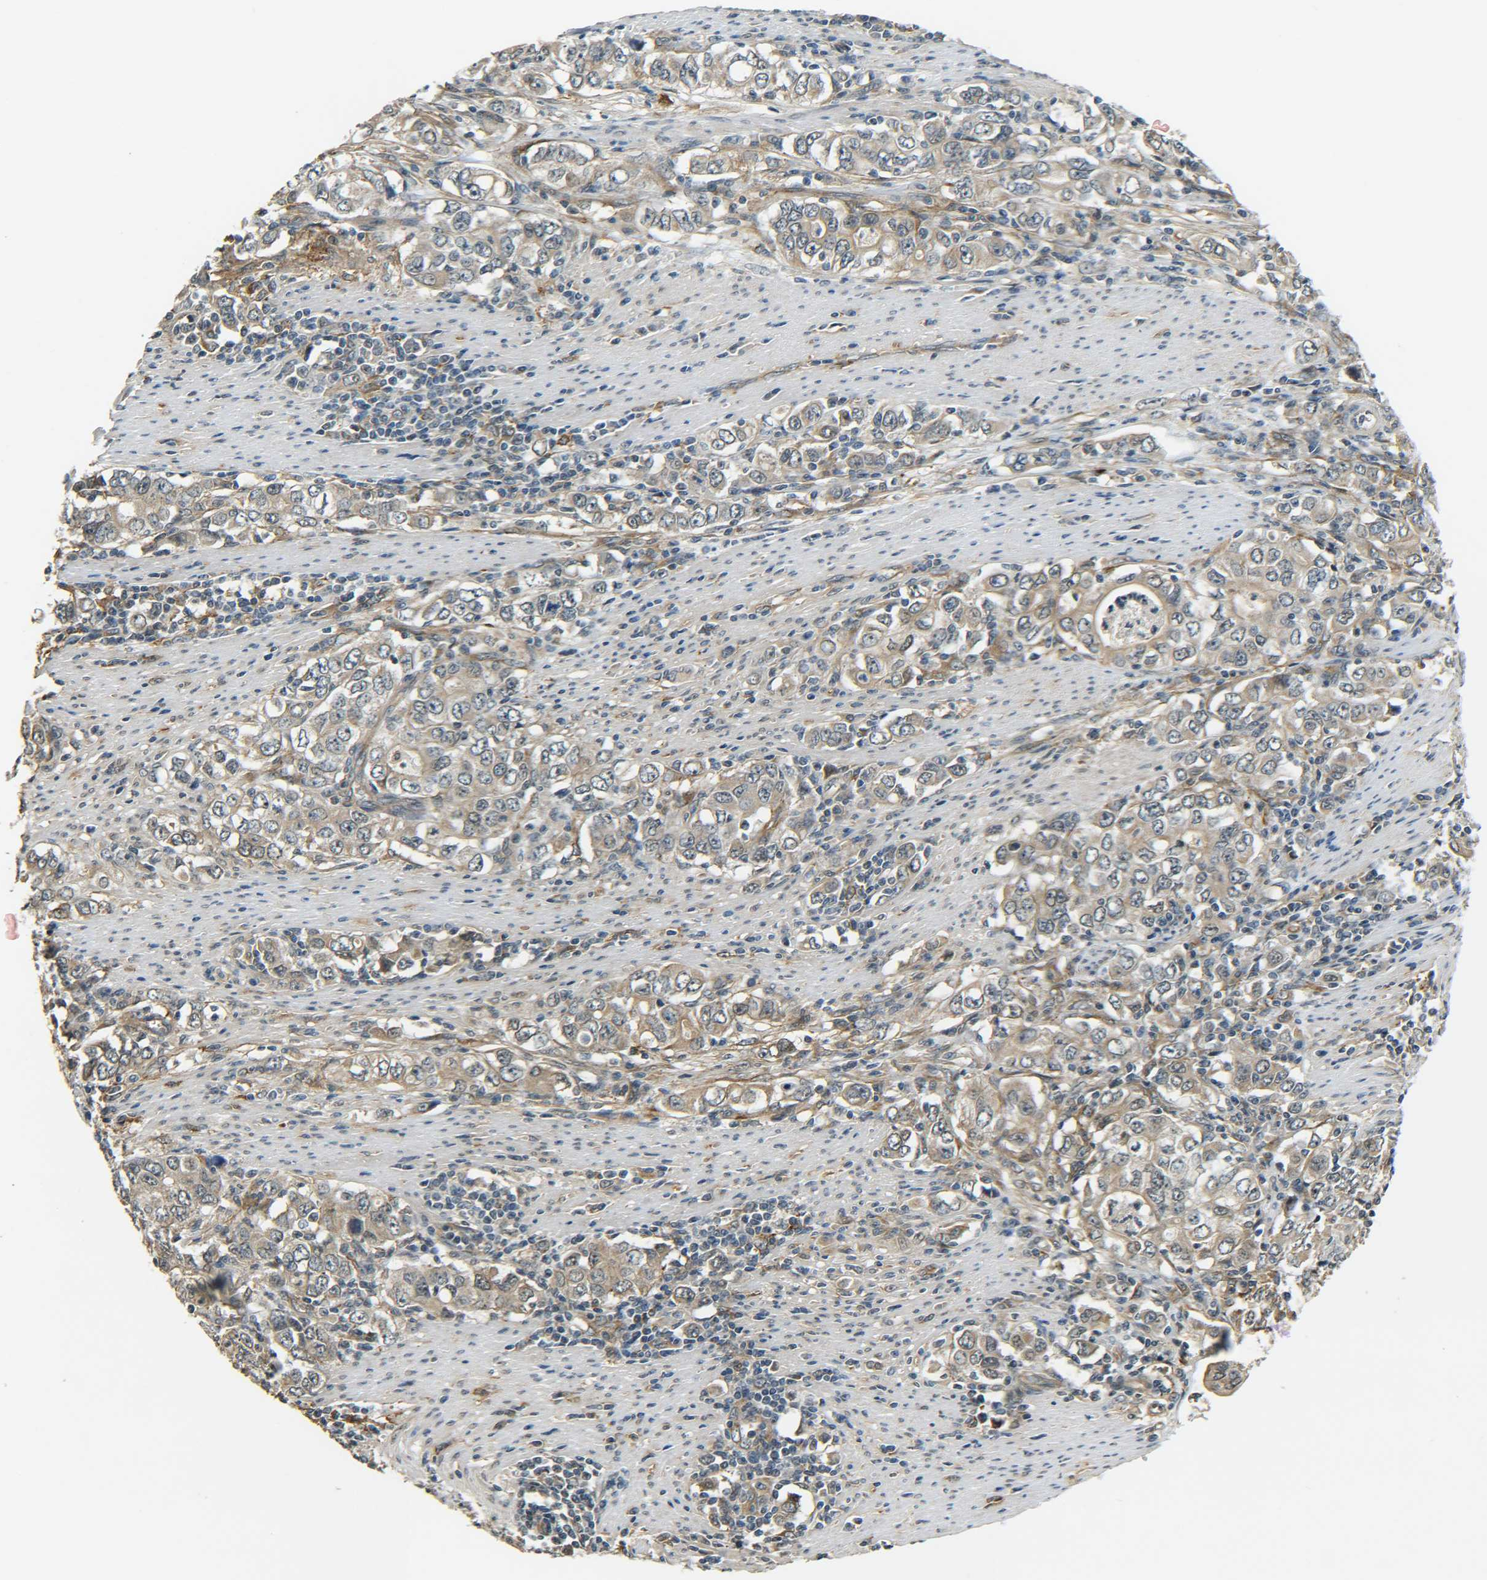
{"staining": {"intensity": "moderate", "quantity": ">75%", "location": "cytoplasmic/membranous"}, "tissue": "stomach cancer", "cell_type": "Tumor cells", "image_type": "cancer", "snomed": [{"axis": "morphology", "description": "Adenocarcinoma, NOS"}, {"axis": "topography", "description": "Stomach, lower"}], "caption": "Tumor cells exhibit medium levels of moderate cytoplasmic/membranous expression in about >75% of cells in stomach adenocarcinoma.", "gene": "DAB2", "patient": {"sex": "female", "age": 72}}